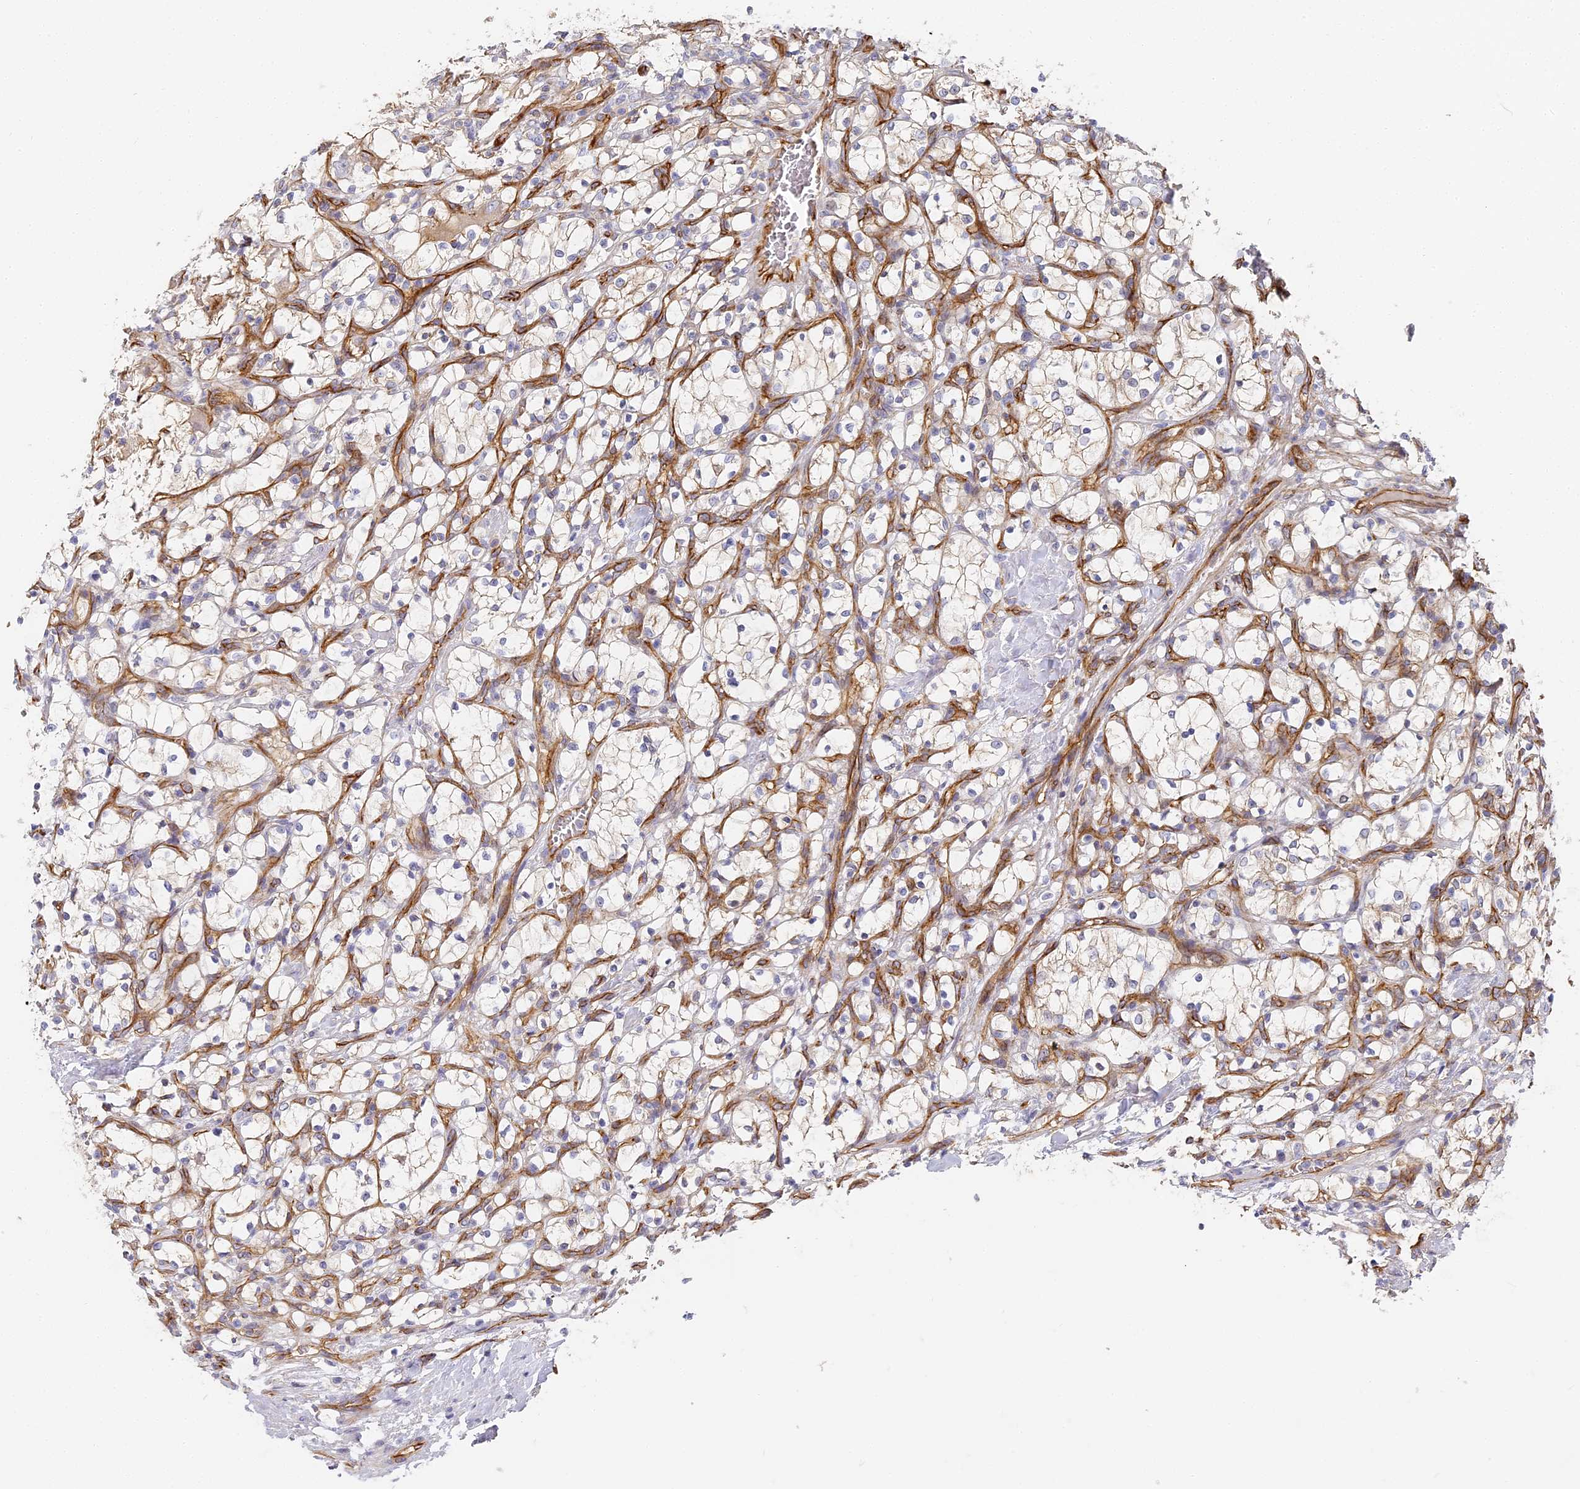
{"staining": {"intensity": "negative", "quantity": "none", "location": "none"}, "tissue": "renal cancer", "cell_type": "Tumor cells", "image_type": "cancer", "snomed": [{"axis": "morphology", "description": "Adenocarcinoma, NOS"}, {"axis": "topography", "description": "Kidney"}], "caption": "The histopathology image shows no staining of tumor cells in renal cancer.", "gene": "CCDC30", "patient": {"sex": "female", "age": 69}}